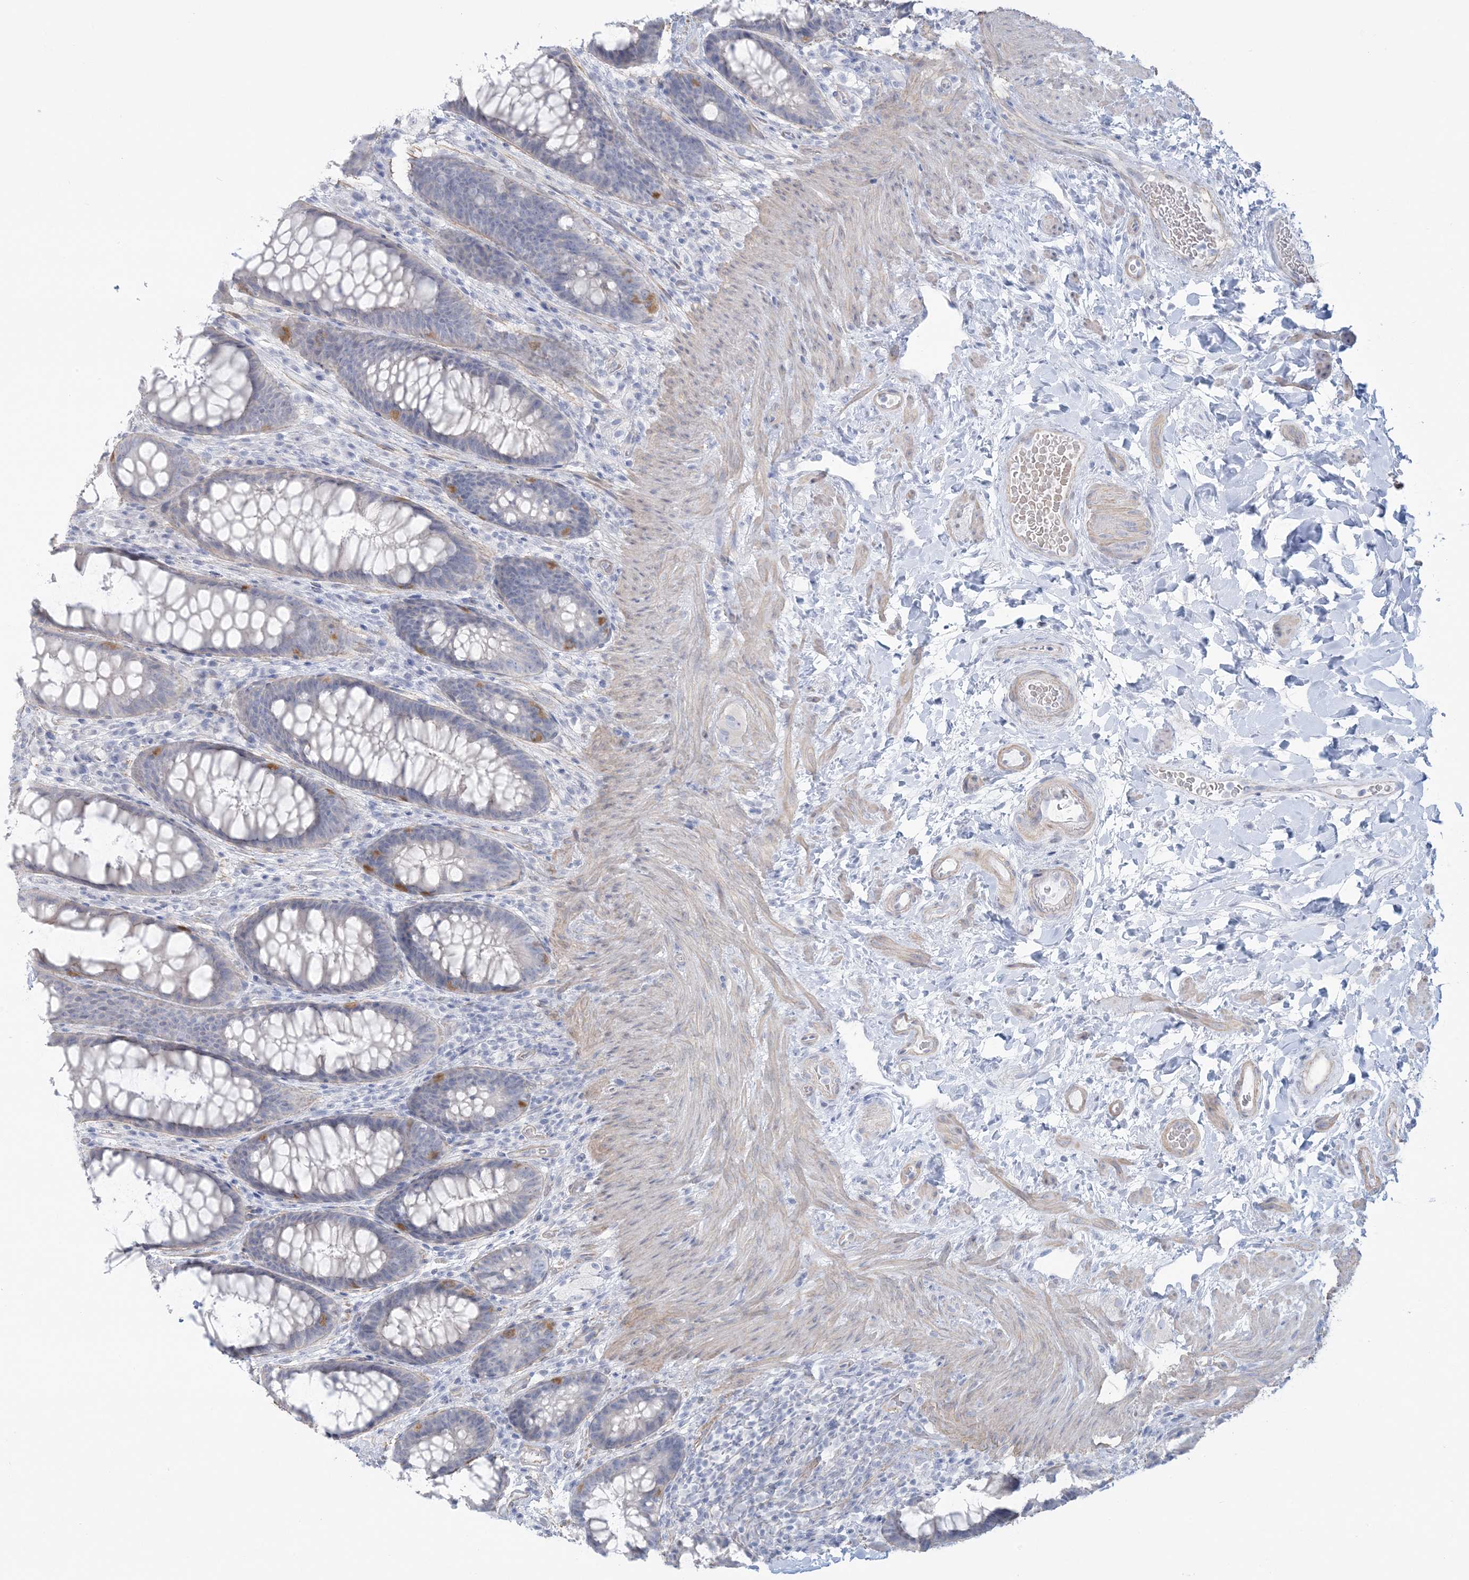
{"staining": {"intensity": "weak", "quantity": "<25%", "location": "cytoplasmic/membranous"}, "tissue": "rectum", "cell_type": "Glandular cells", "image_type": "normal", "snomed": [{"axis": "morphology", "description": "Normal tissue, NOS"}, {"axis": "topography", "description": "Rectum"}], "caption": "Benign rectum was stained to show a protein in brown. There is no significant expression in glandular cells. The staining was performed using DAB (3,3'-diaminobenzidine) to visualize the protein expression in brown, while the nuclei were stained in blue with hematoxylin (Magnification: 20x).", "gene": "AGXT", "patient": {"sex": "female", "age": 46}}